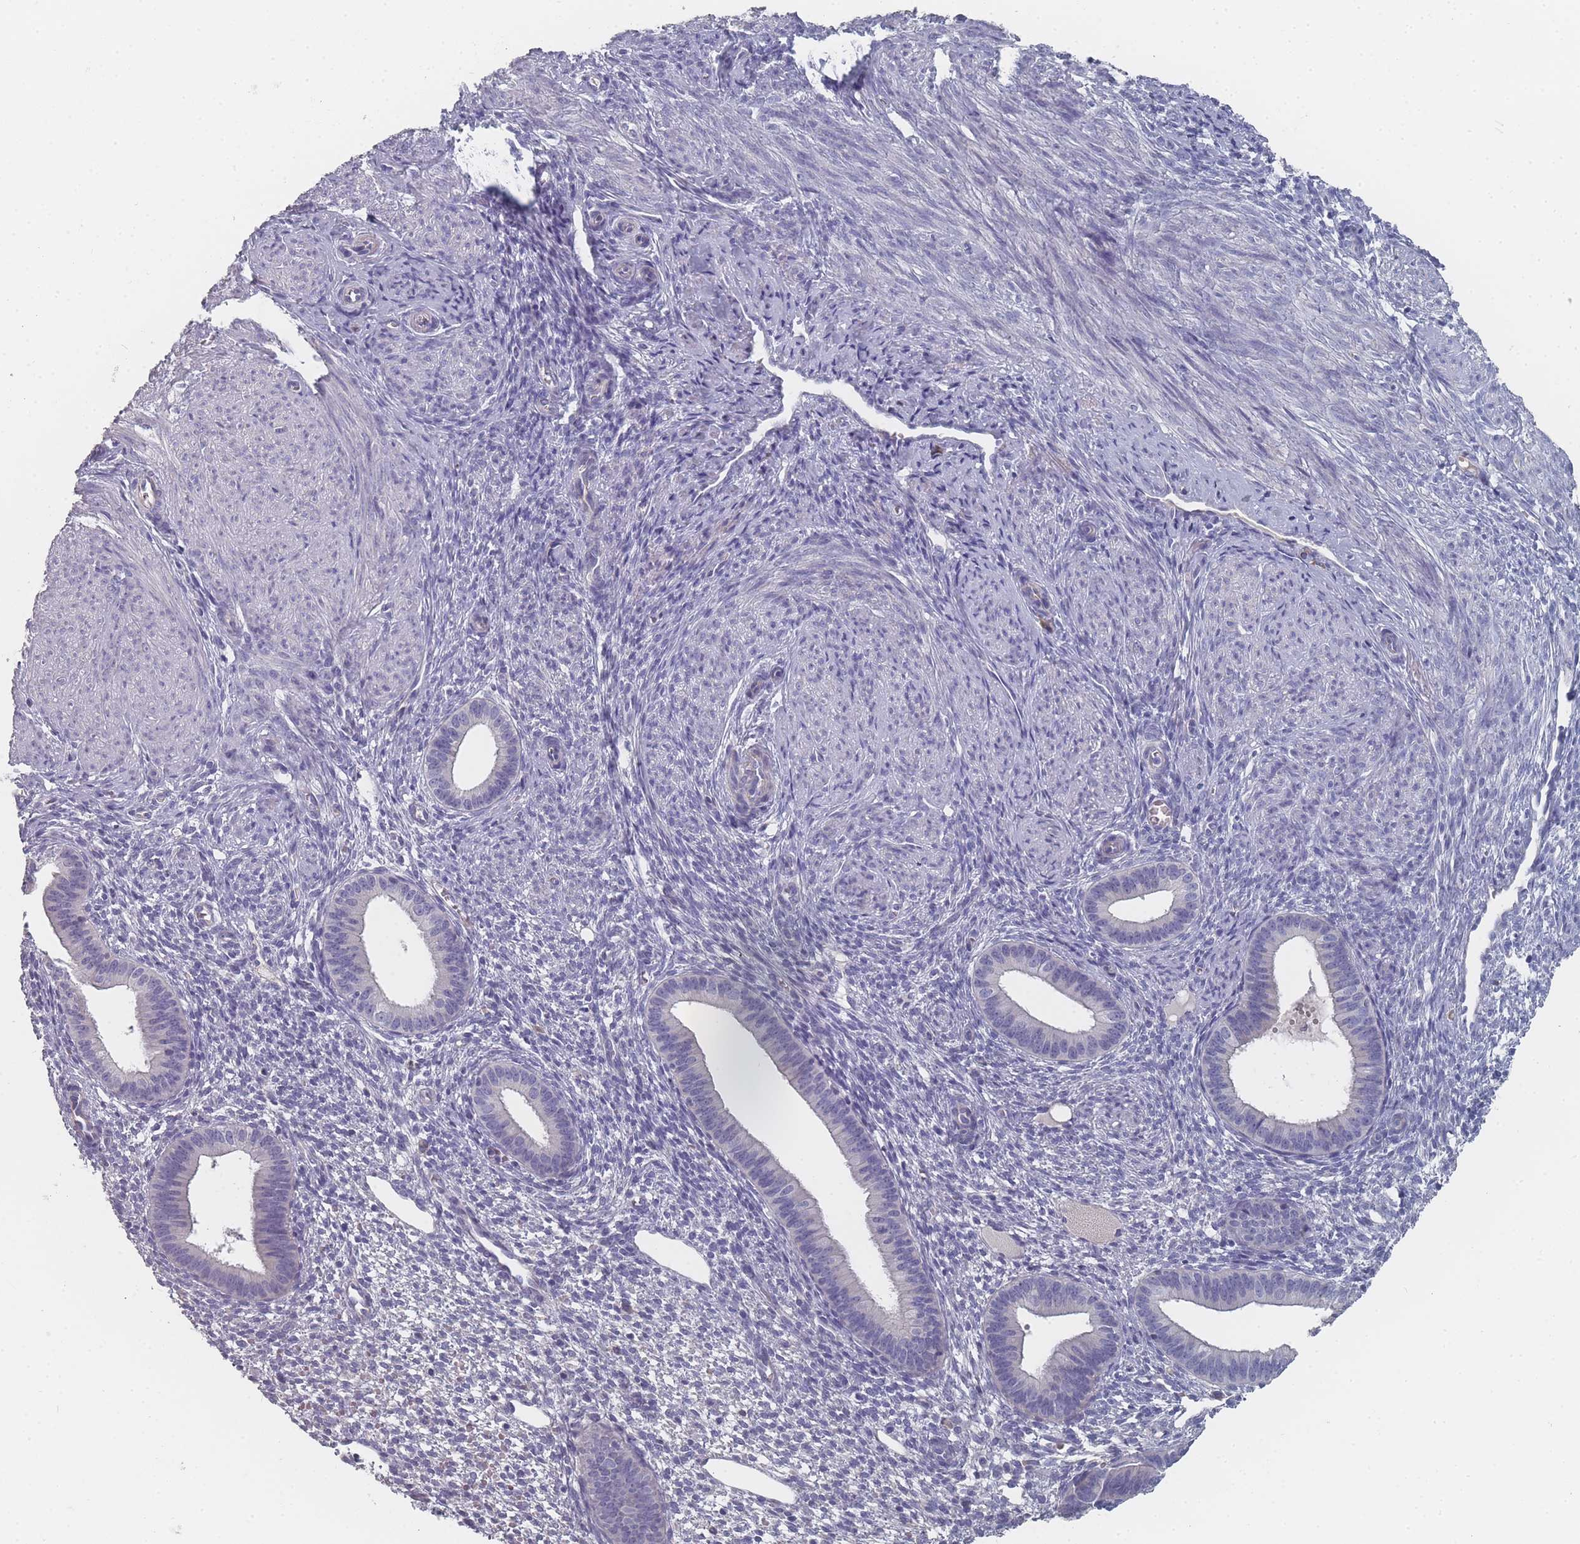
{"staining": {"intensity": "negative", "quantity": "none", "location": "none"}, "tissue": "endometrium", "cell_type": "Cells in endometrial stroma", "image_type": "normal", "snomed": [{"axis": "morphology", "description": "Normal tissue, NOS"}, {"axis": "topography", "description": "Endometrium"}], "caption": "An image of endometrium stained for a protein exhibits no brown staining in cells in endometrial stroma. (DAB (3,3'-diaminobenzidine) immunohistochemistry with hematoxylin counter stain).", "gene": "SLC35E4", "patient": {"sex": "female", "age": 46}}